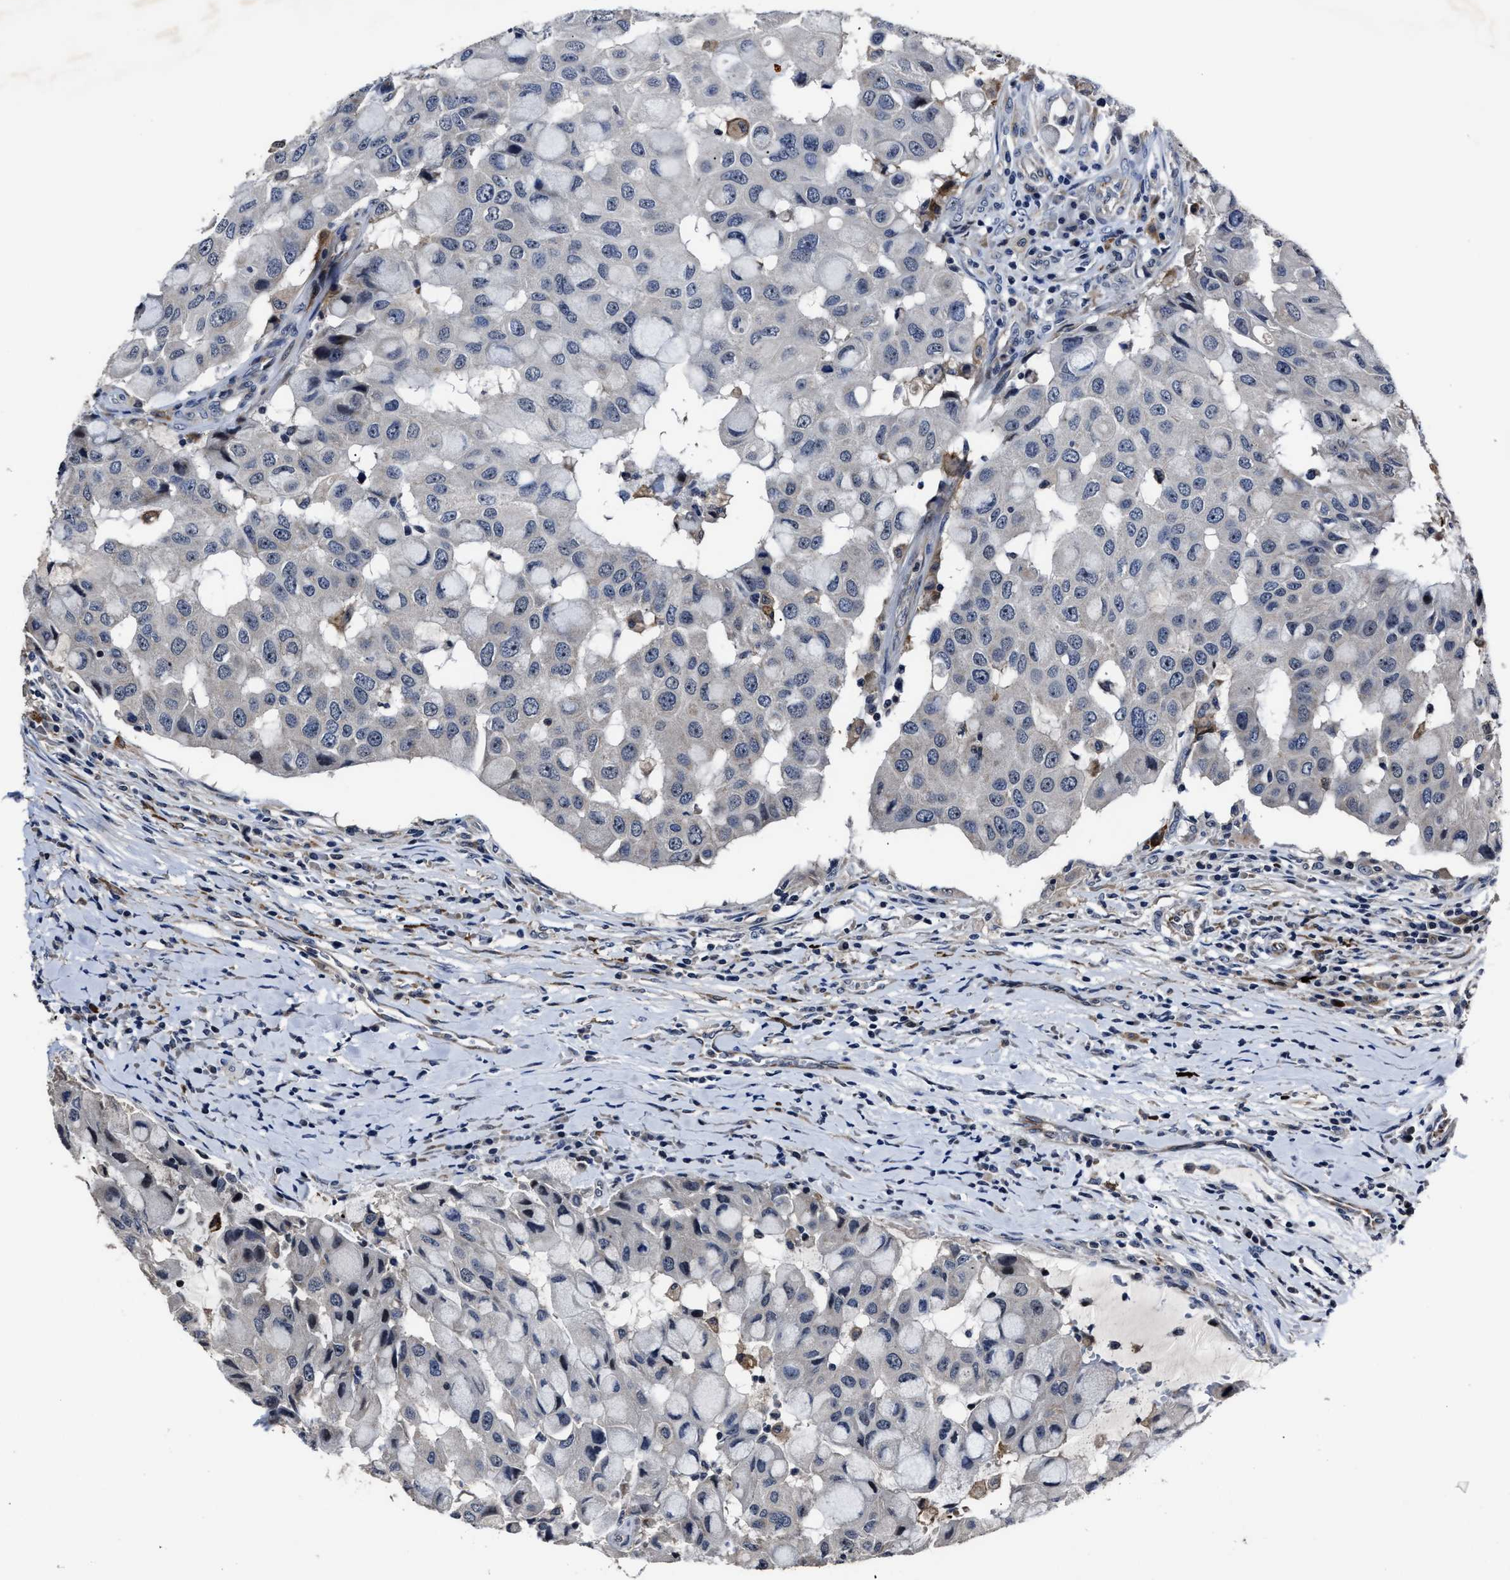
{"staining": {"intensity": "negative", "quantity": "none", "location": "none"}, "tissue": "breast cancer", "cell_type": "Tumor cells", "image_type": "cancer", "snomed": [{"axis": "morphology", "description": "Duct carcinoma"}, {"axis": "topography", "description": "Breast"}], "caption": "The photomicrograph displays no staining of tumor cells in intraductal carcinoma (breast).", "gene": "RSBN1L", "patient": {"sex": "female", "age": 27}}